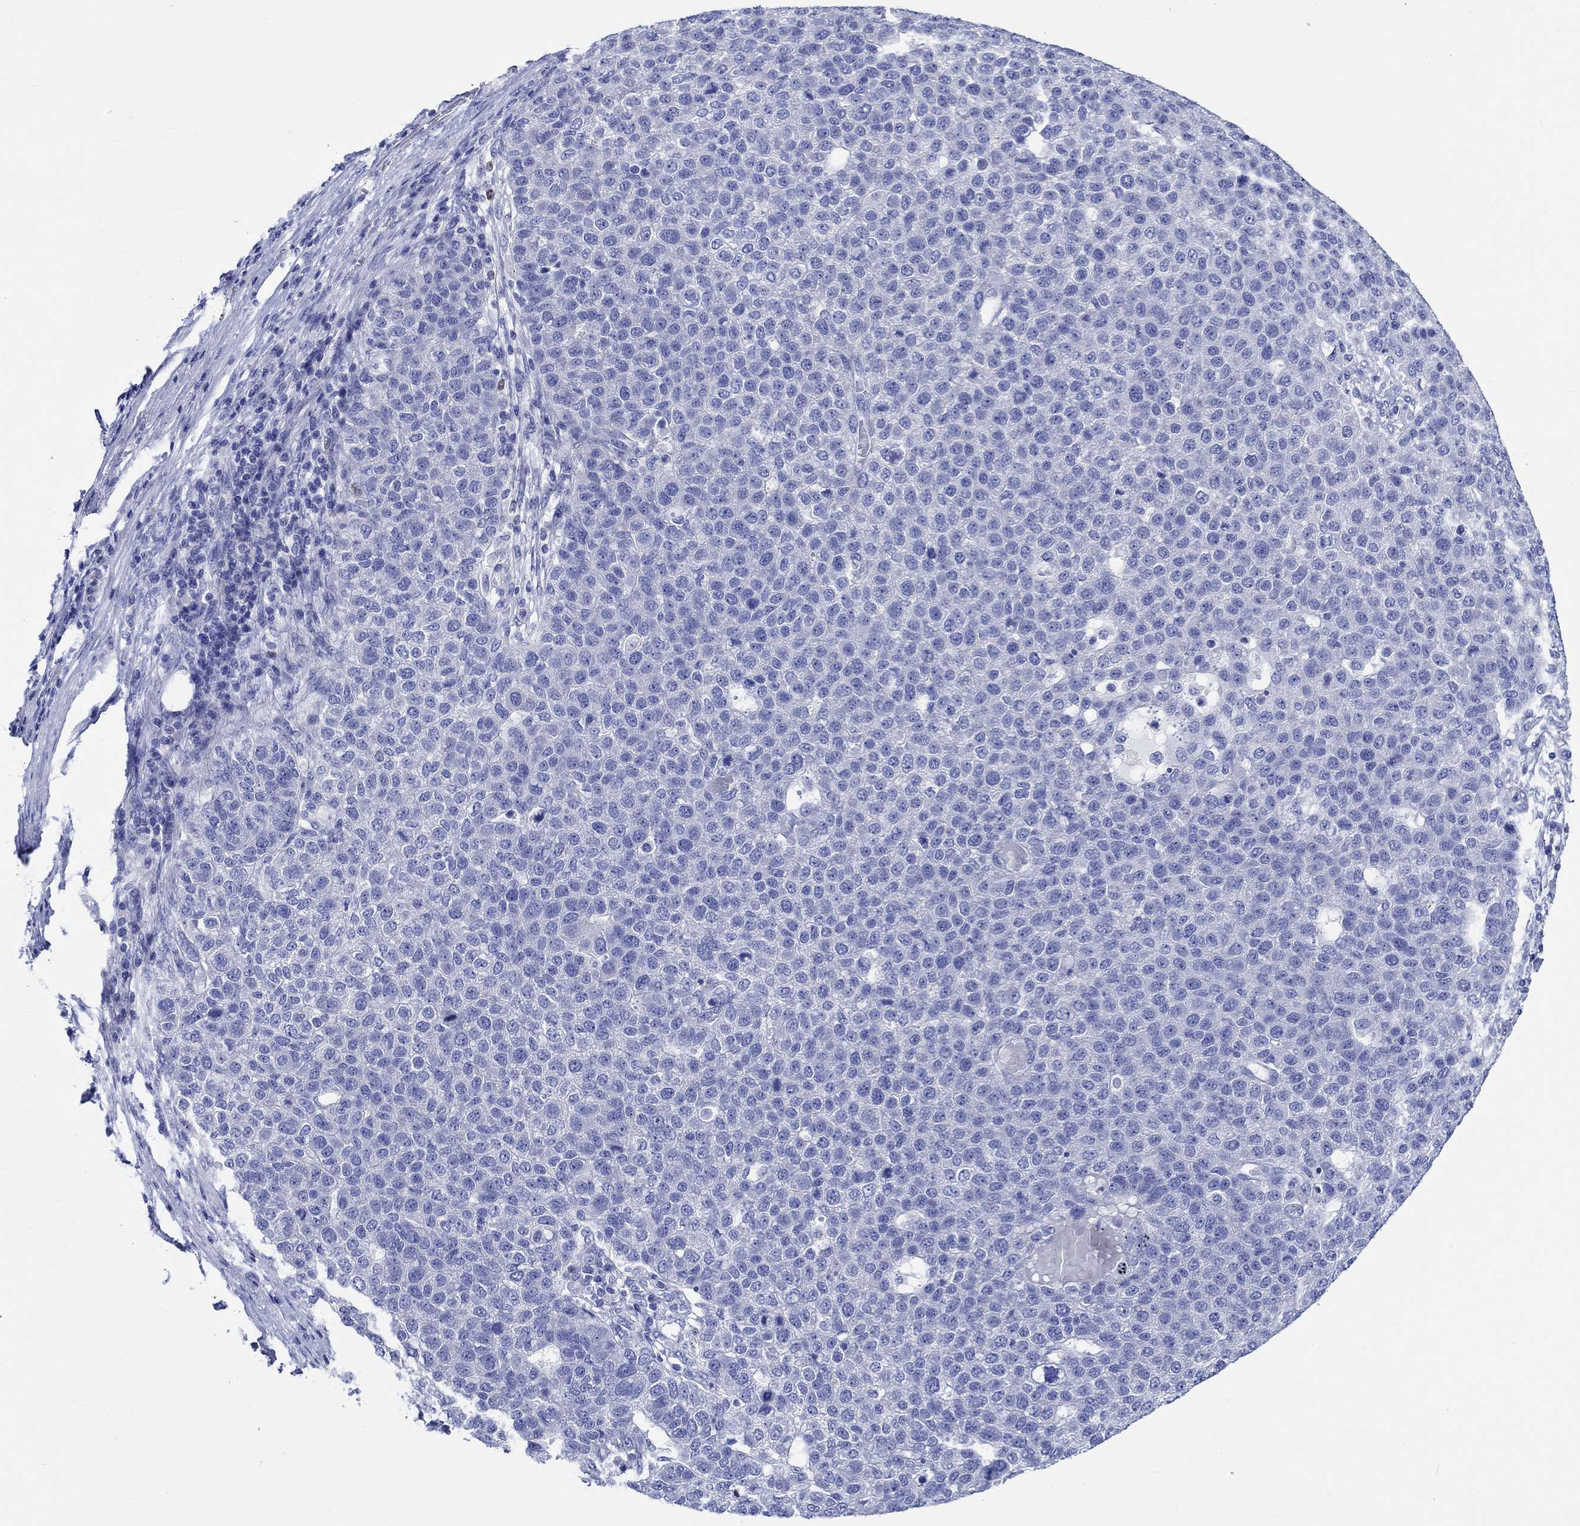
{"staining": {"intensity": "negative", "quantity": "none", "location": "none"}, "tissue": "pancreatic cancer", "cell_type": "Tumor cells", "image_type": "cancer", "snomed": [{"axis": "morphology", "description": "Adenocarcinoma, NOS"}, {"axis": "topography", "description": "Pancreas"}], "caption": "Photomicrograph shows no significant protein staining in tumor cells of pancreatic cancer (adenocarcinoma).", "gene": "PTPRN2", "patient": {"sex": "female", "age": 61}}